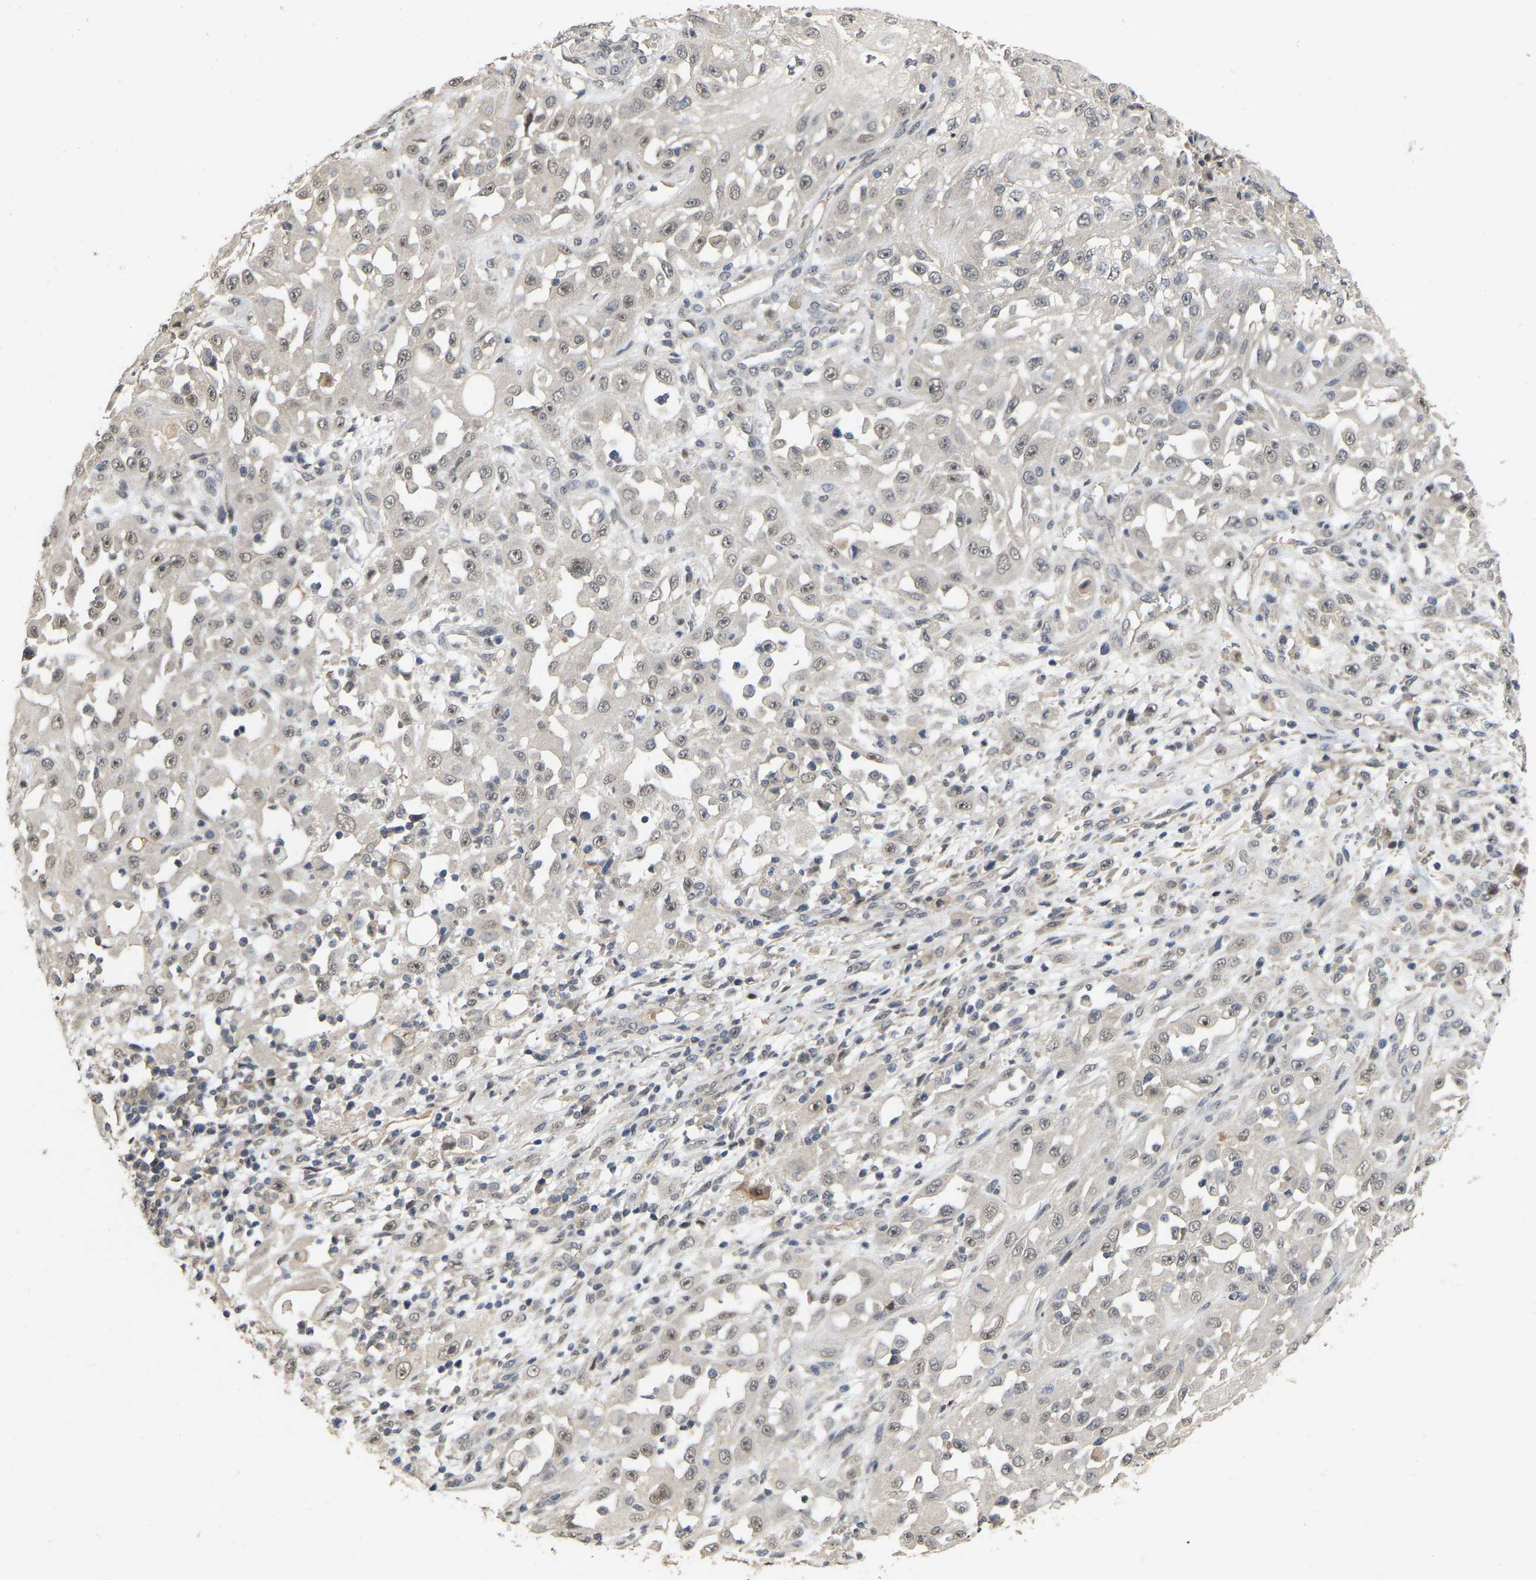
{"staining": {"intensity": "weak", "quantity": "25%-75%", "location": "nuclear"}, "tissue": "skin cancer", "cell_type": "Tumor cells", "image_type": "cancer", "snomed": [{"axis": "morphology", "description": "Squamous cell carcinoma, NOS"}, {"axis": "morphology", "description": "Squamous cell carcinoma, metastatic, NOS"}, {"axis": "topography", "description": "Skin"}, {"axis": "topography", "description": "Lymph node"}], "caption": "IHC of skin cancer (squamous cell carcinoma) reveals low levels of weak nuclear expression in about 25%-75% of tumor cells. The staining was performed using DAB (3,3'-diaminobenzidine) to visualize the protein expression in brown, while the nuclei were stained in blue with hematoxylin (Magnification: 20x).", "gene": "RUVBL1", "patient": {"sex": "male", "age": 75}}